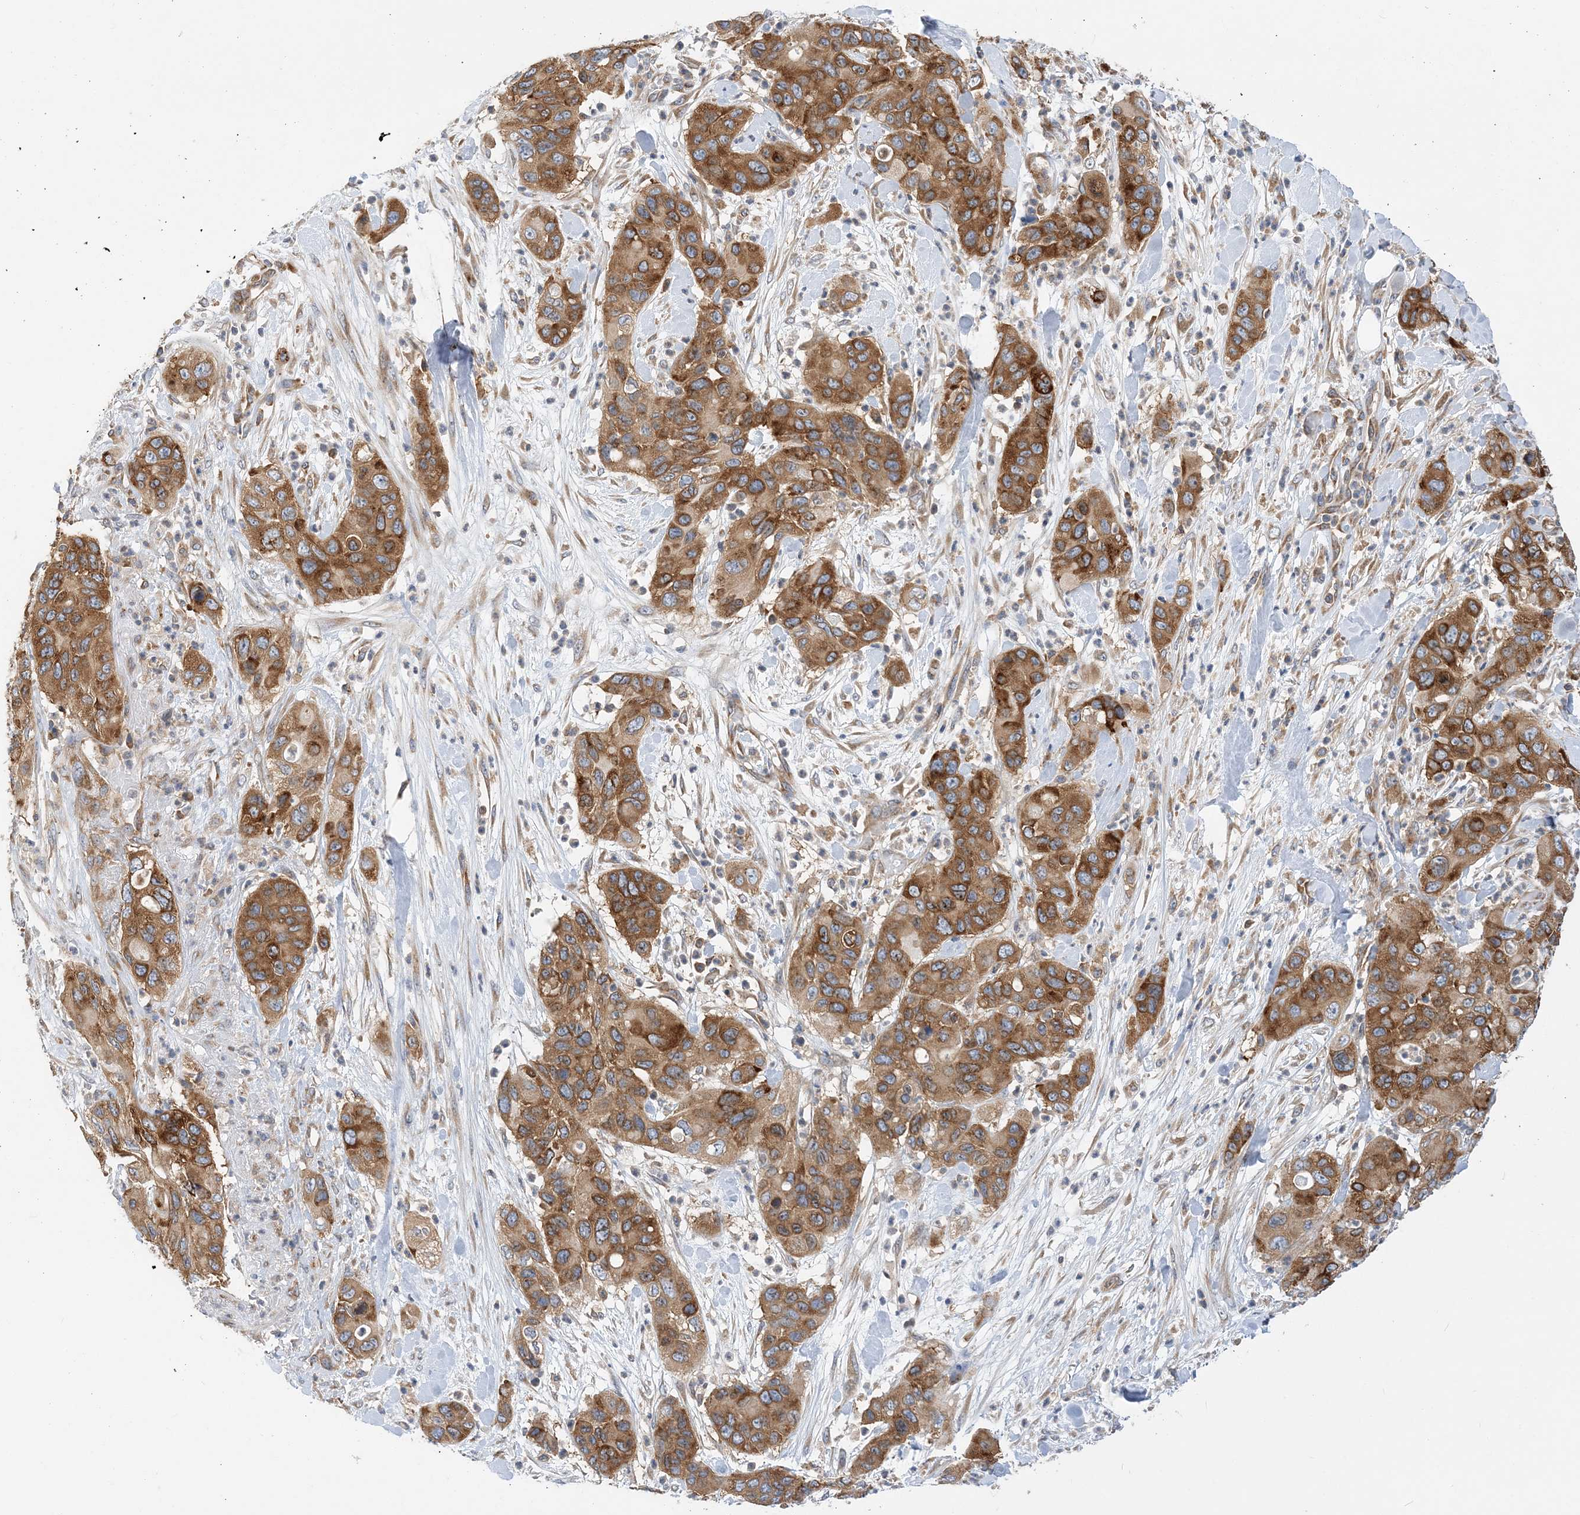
{"staining": {"intensity": "moderate", "quantity": ">75%", "location": "cytoplasmic/membranous"}, "tissue": "pancreatic cancer", "cell_type": "Tumor cells", "image_type": "cancer", "snomed": [{"axis": "morphology", "description": "Adenocarcinoma, NOS"}, {"axis": "topography", "description": "Pancreas"}], "caption": "Immunohistochemistry (IHC) (DAB (3,3'-diaminobenzidine)) staining of pancreatic adenocarcinoma exhibits moderate cytoplasmic/membranous protein staining in about >75% of tumor cells.", "gene": "LARP4B", "patient": {"sex": "female", "age": 71}}